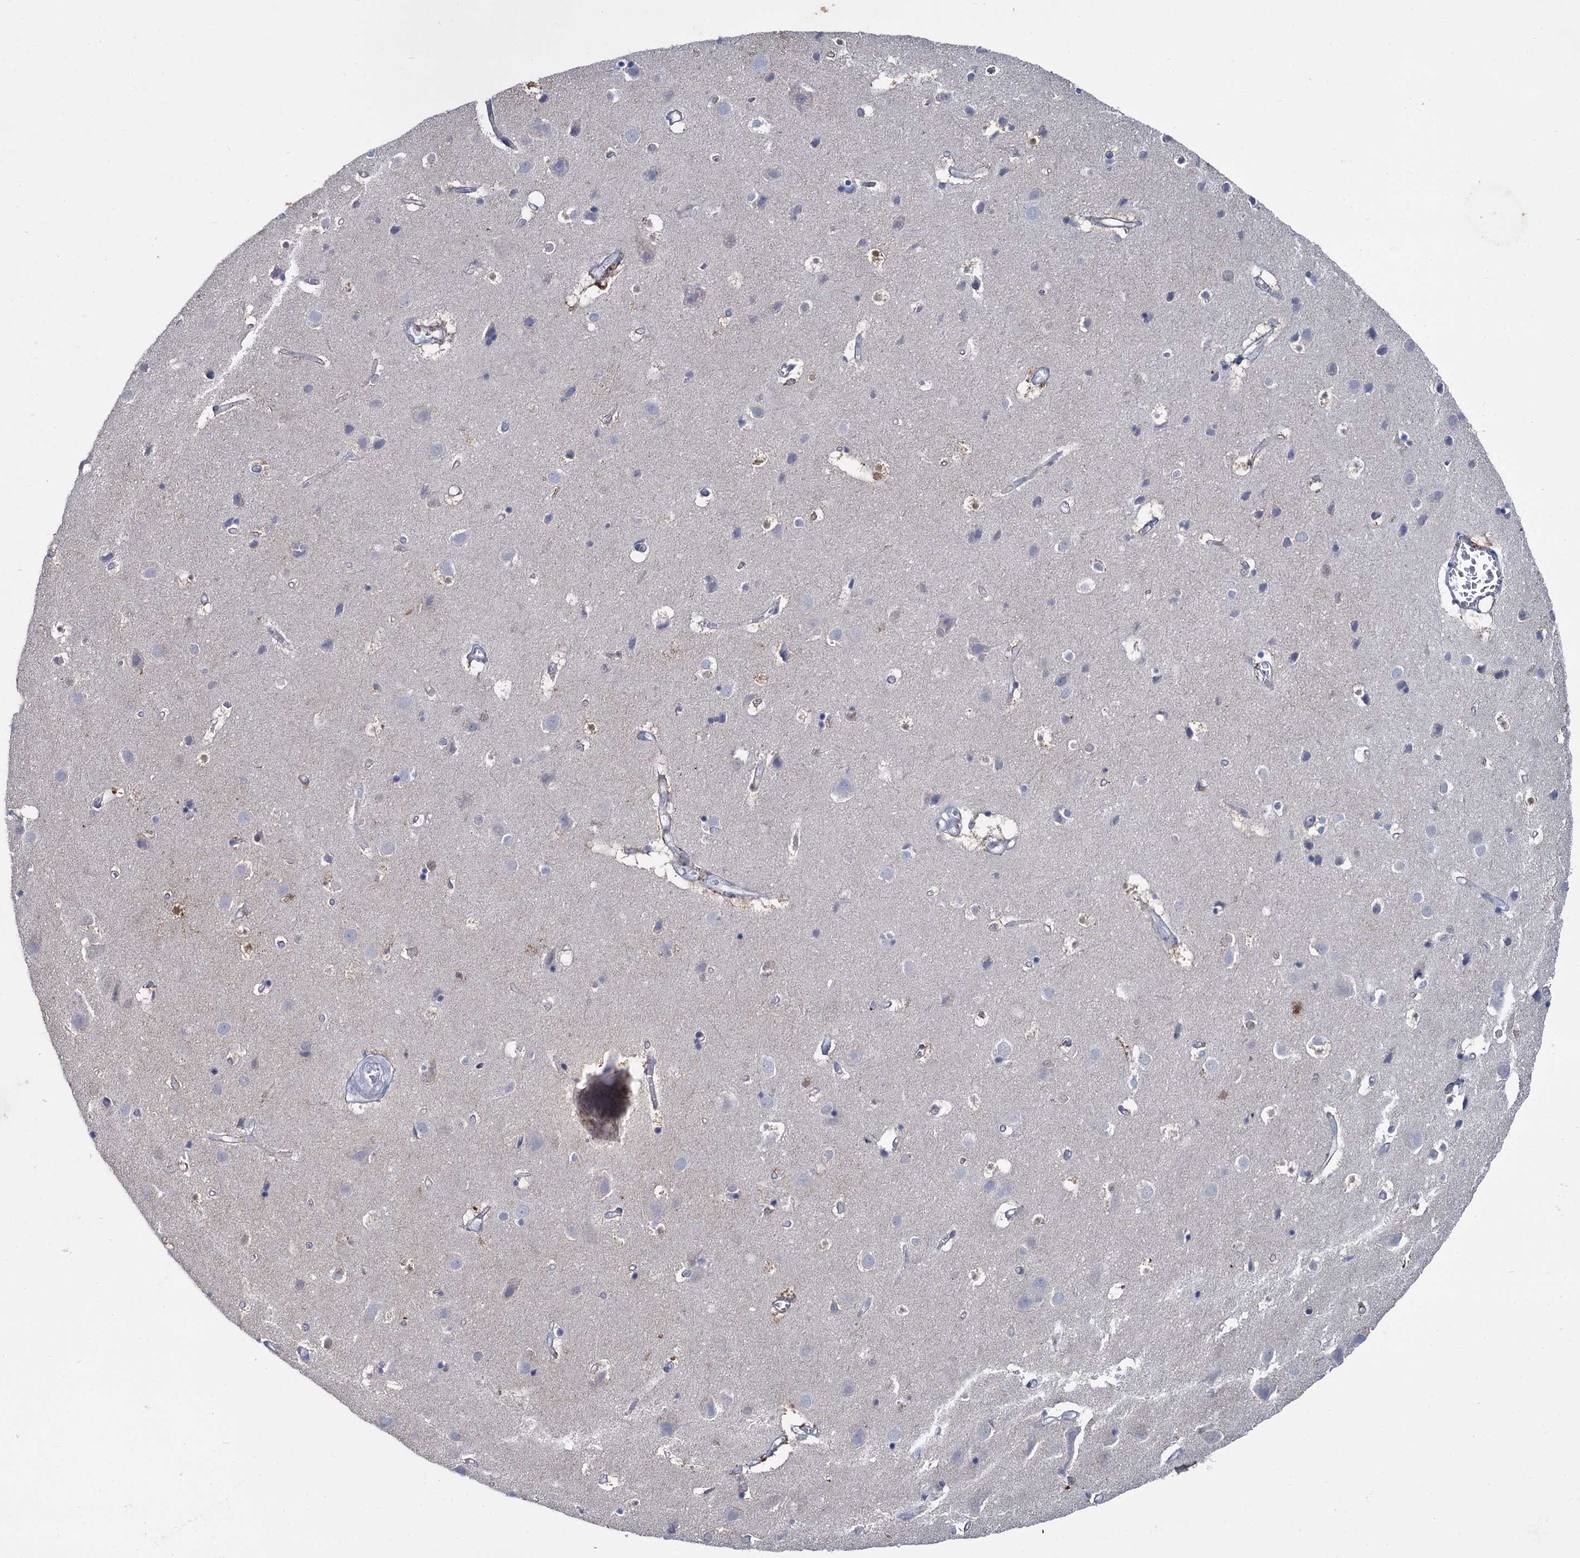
{"staining": {"intensity": "negative", "quantity": "none", "location": "none"}, "tissue": "cerebral cortex", "cell_type": "Endothelial cells", "image_type": "normal", "snomed": [{"axis": "morphology", "description": "Normal tissue, NOS"}, {"axis": "topography", "description": "Cerebral cortex"}], "caption": "Immunohistochemistry (IHC) micrograph of benign cerebral cortex: cerebral cortex stained with DAB shows no significant protein expression in endothelial cells. Brightfield microscopy of IHC stained with DAB (brown) and hematoxylin (blue), captured at high magnification.", "gene": "FABP5", "patient": {"sex": "male", "age": 54}}